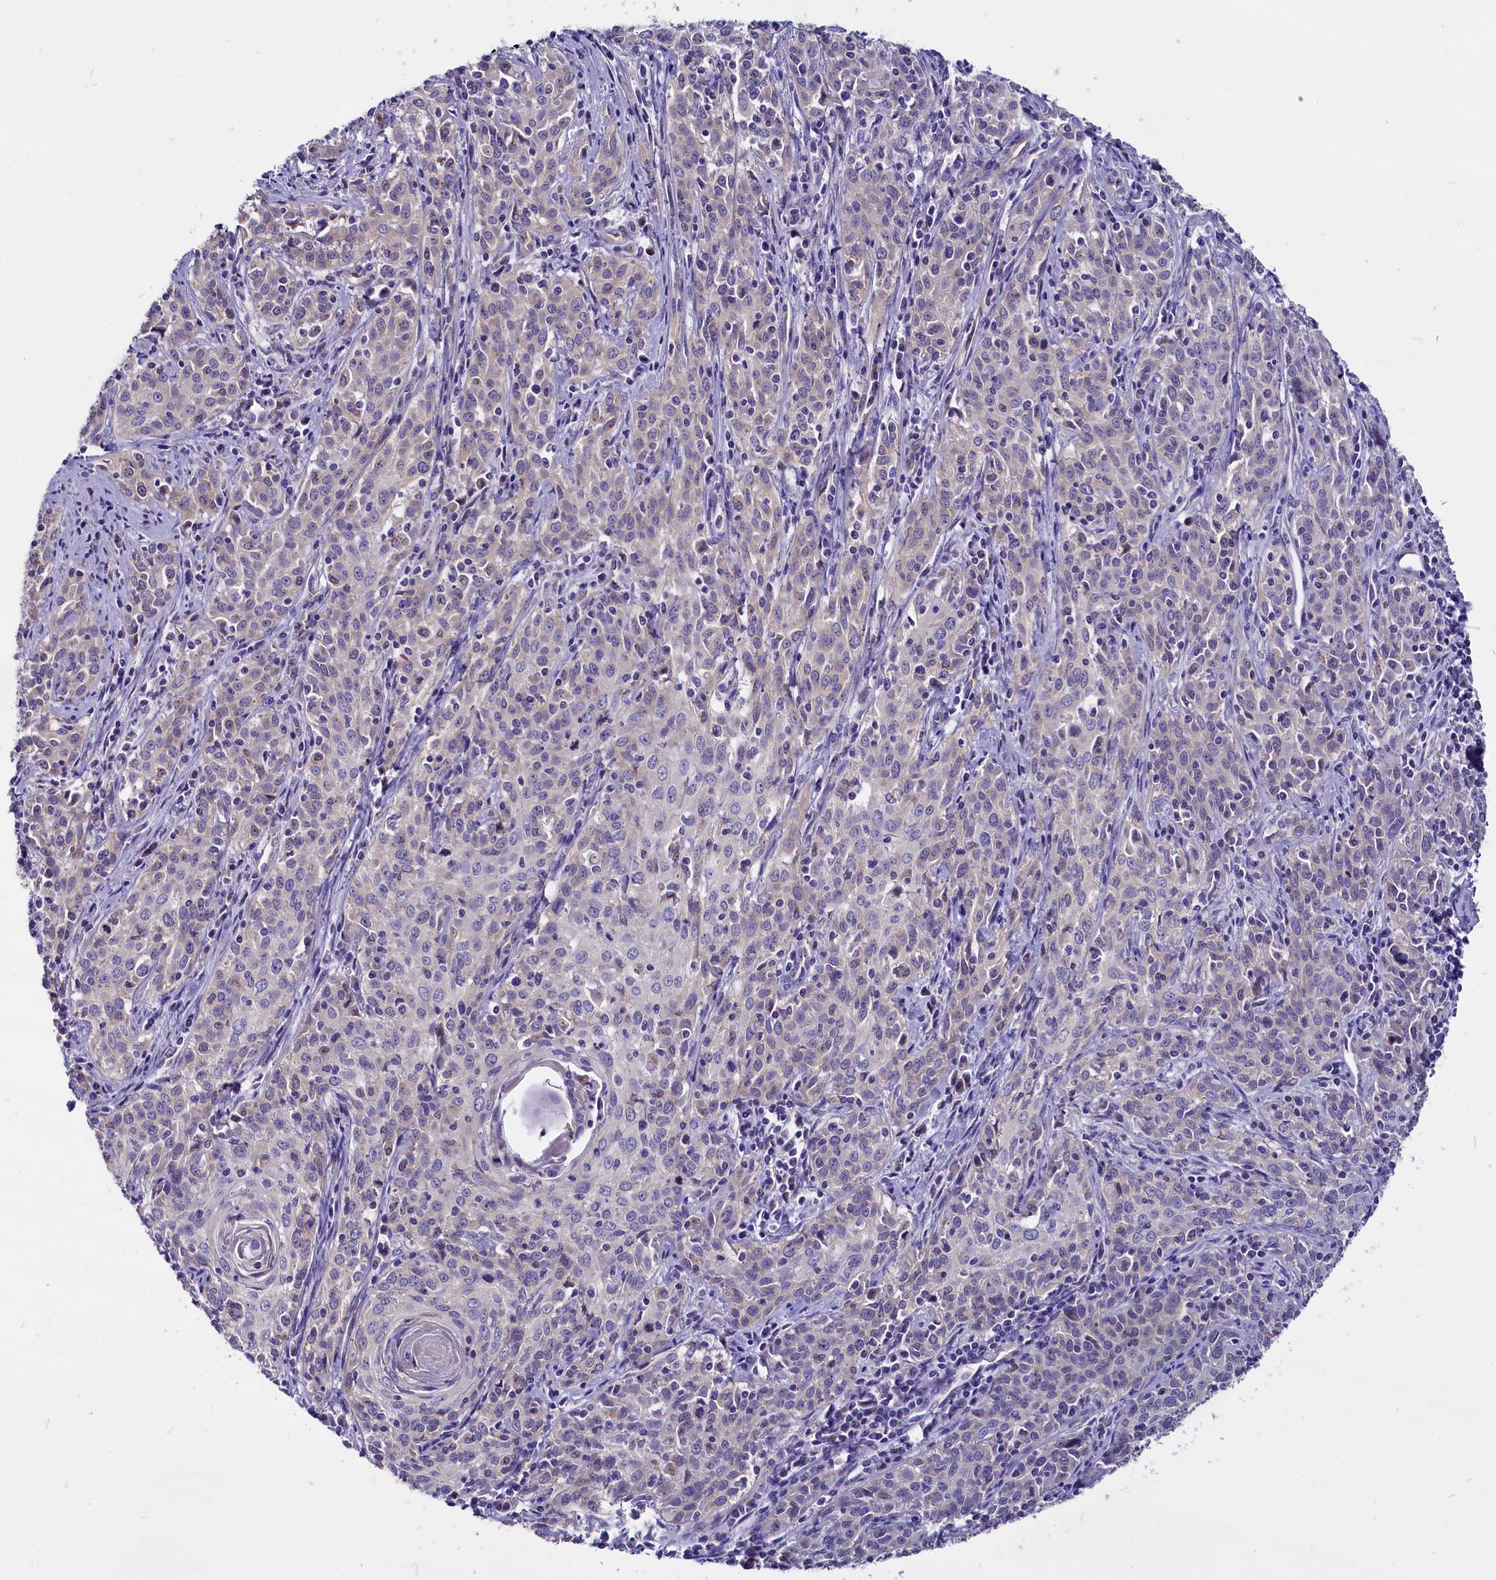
{"staining": {"intensity": "negative", "quantity": "none", "location": "none"}, "tissue": "cervical cancer", "cell_type": "Tumor cells", "image_type": "cancer", "snomed": [{"axis": "morphology", "description": "Squamous cell carcinoma, NOS"}, {"axis": "topography", "description": "Cervix"}], "caption": "DAB (3,3'-diaminobenzidine) immunohistochemical staining of cervical cancer displays no significant staining in tumor cells.", "gene": "CEP170", "patient": {"sex": "female", "age": 57}}